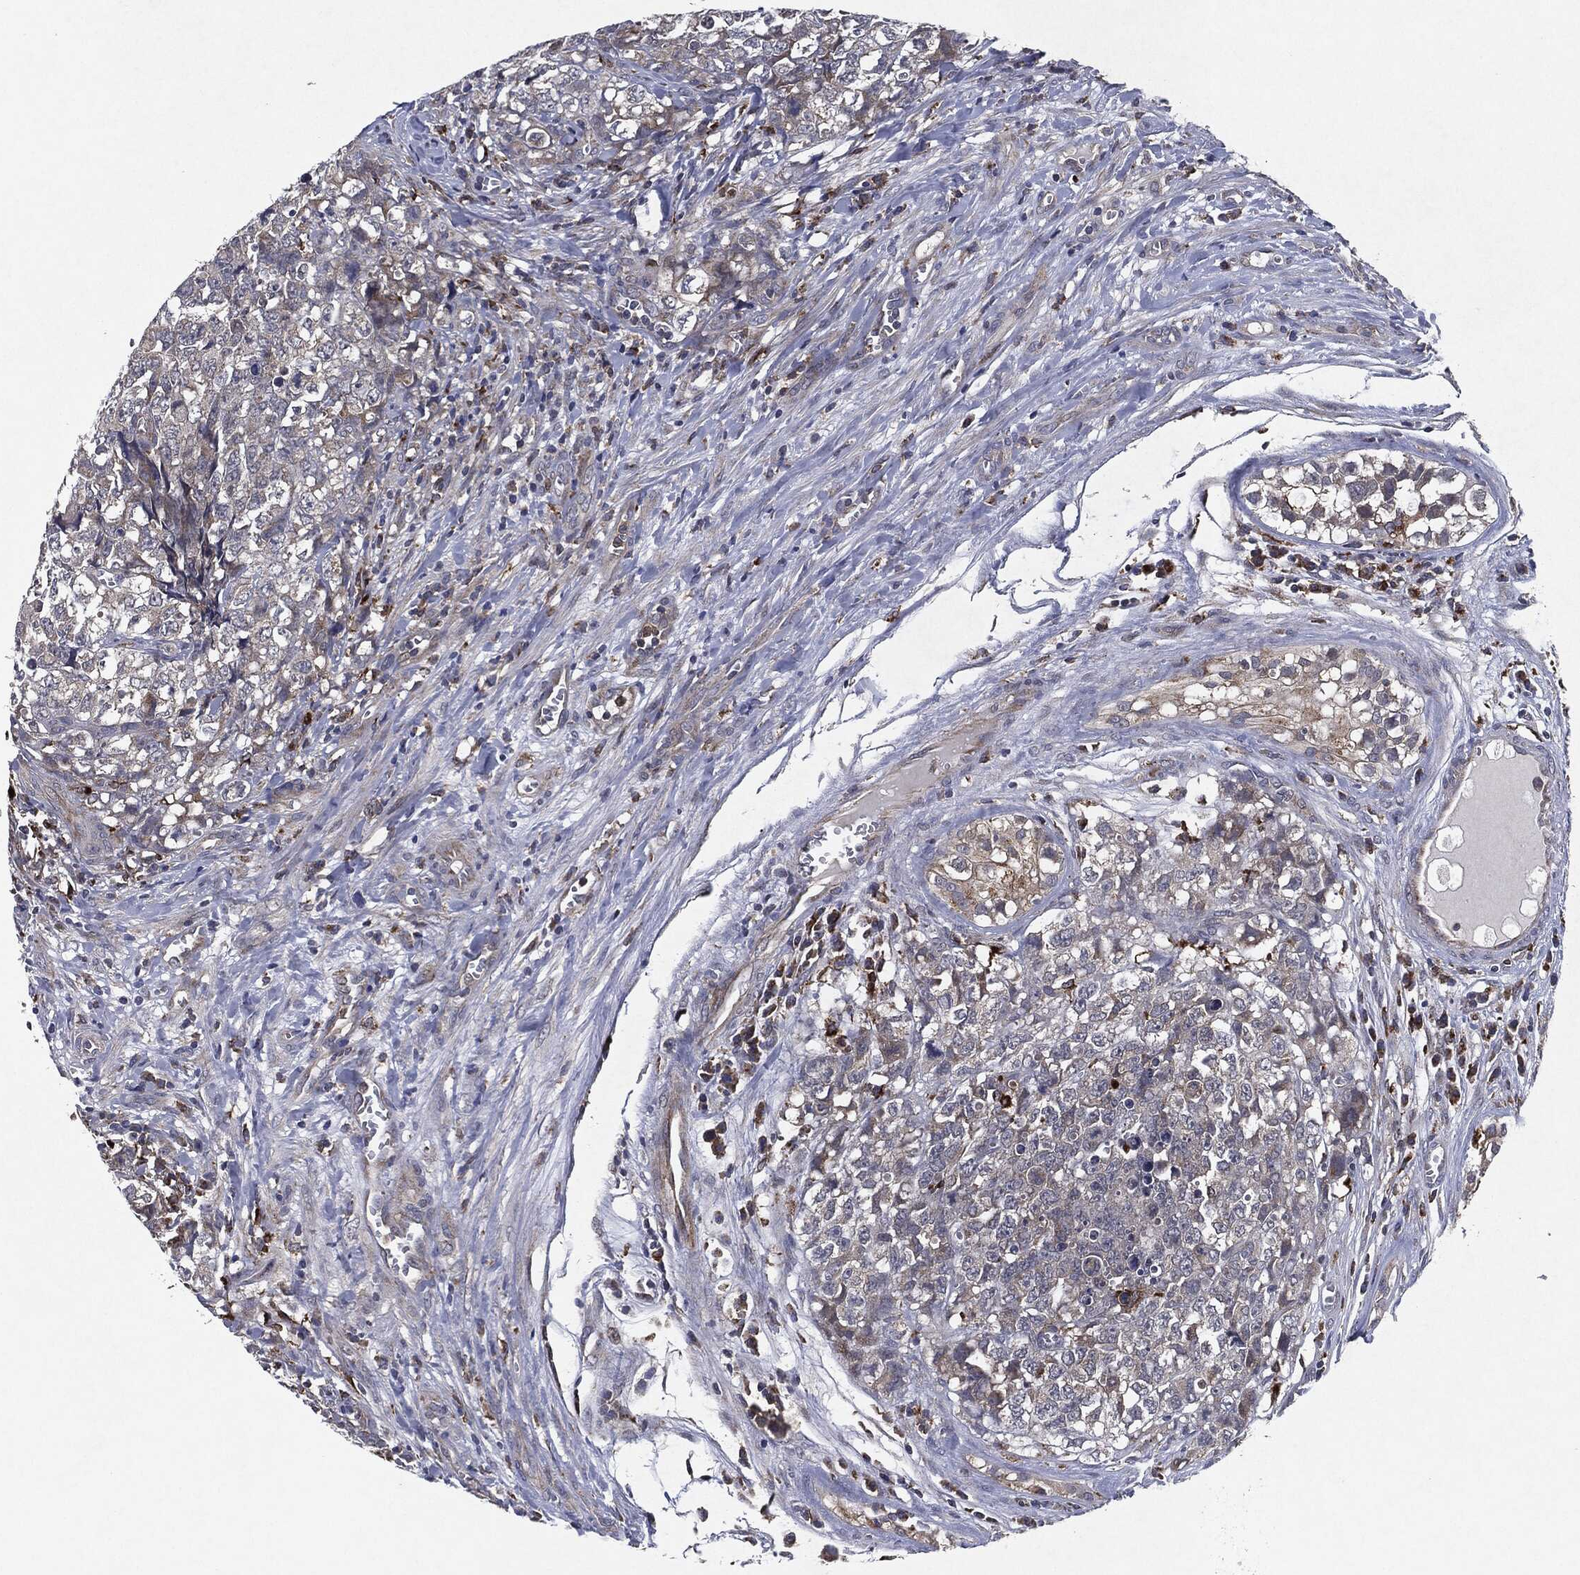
{"staining": {"intensity": "negative", "quantity": "none", "location": "none"}, "tissue": "testis cancer", "cell_type": "Tumor cells", "image_type": "cancer", "snomed": [{"axis": "morphology", "description": "Carcinoma, Embryonal, NOS"}, {"axis": "topography", "description": "Testis"}], "caption": "This is an immunohistochemistry histopathology image of human embryonal carcinoma (testis). There is no expression in tumor cells.", "gene": "SLC31A2", "patient": {"sex": "male", "age": 23}}